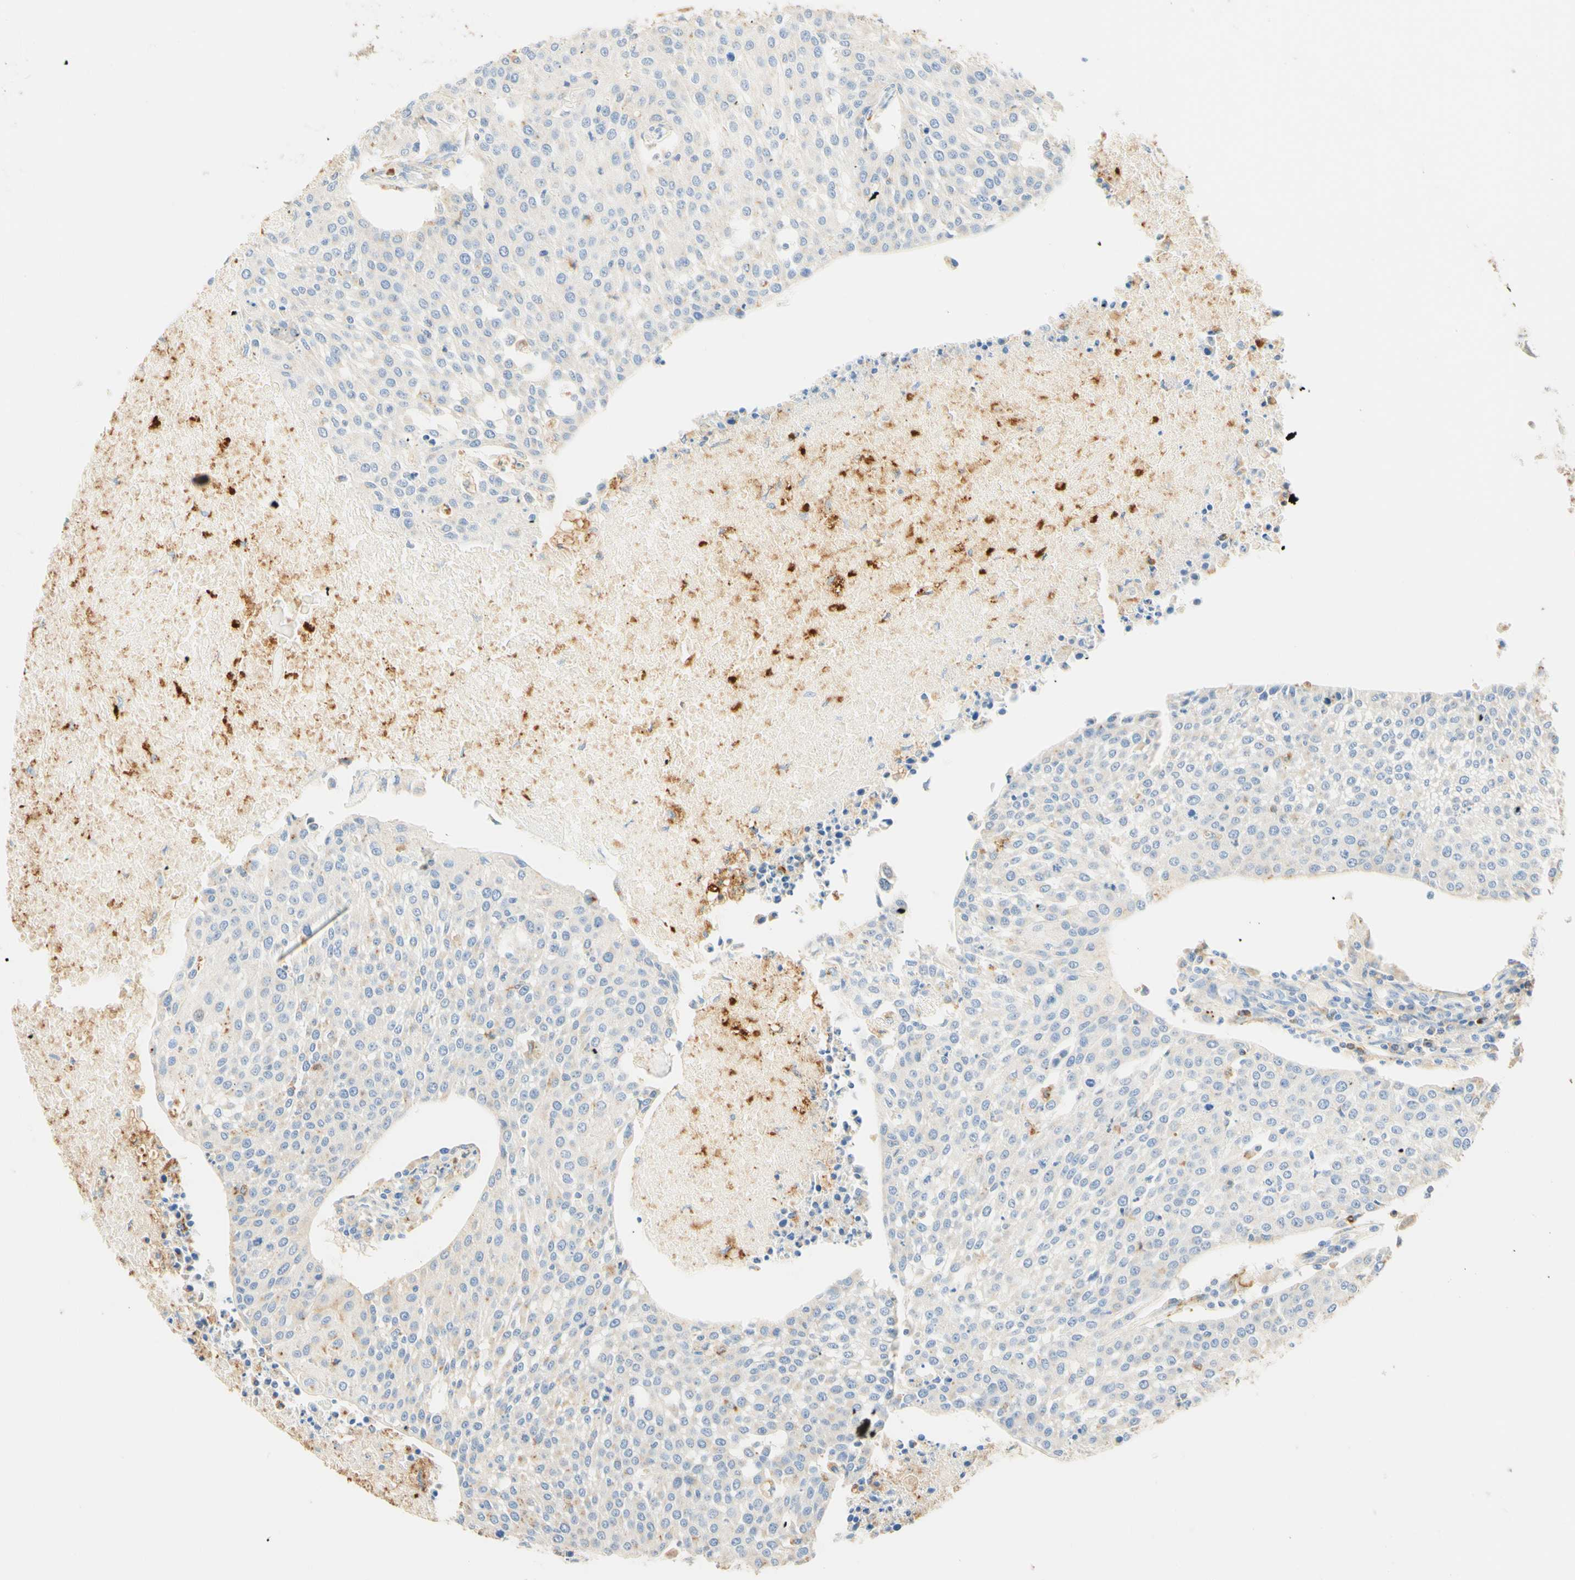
{"staining": {"intensity": "negative", "quantity": "none", "location": "none"}, "tissue": "urothelial cancer", "cell_type": "Tumor cells", "image_type": "cancer", "snomed": [{"axis": "morphology", "description": "Urothelial carcinoma, High grade"}, {"axis": "topography", "description": "Urinary bladder"}], "caption": "Immunohistochemical staining of urothelial carcinoma (high-grade) shows no significant staining in tumor cells.", "gene": "CD63", "patient": {"sex": "female", "age": 85}}